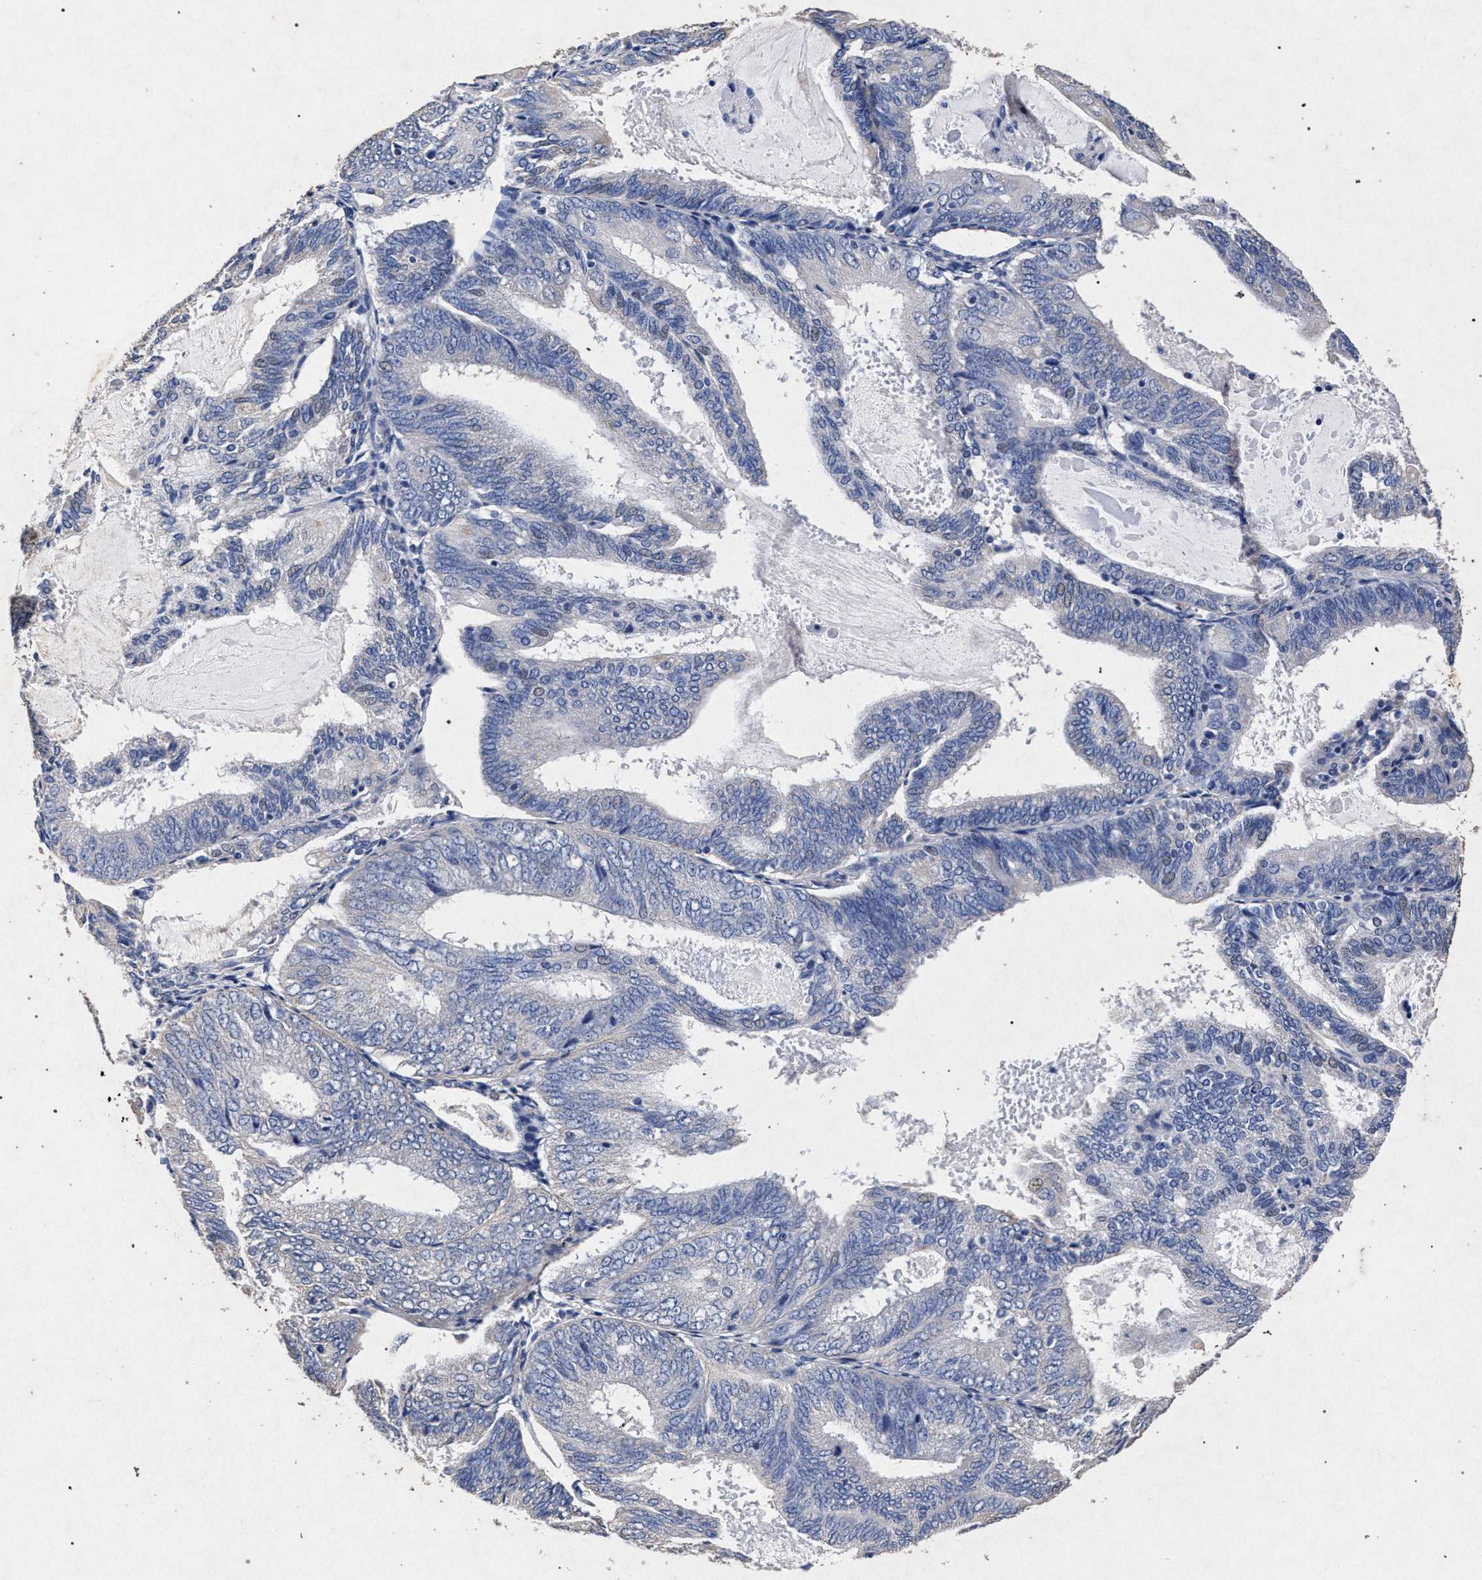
{"staining": {"intensity": "negative", "quantity": "none", "location": "none"}, "tissue": "endometrial cancer", "cell_type": "Tumor cells", "image_type": "cancer", "snomed": [{"axis": "morphology", "description": "Adenocarcinoma, NOS"}, {"axis": "topography", "description": "Endometrium"}], "caption": "High magnification brightfield microscopy of endometrial cancer (adenocarcinoma) stained with DAB (3,3'-diaminobenzidine) (brown) and counterstained with hematoxylin (blue): tumor cells show no significant expression.", "gene": "ATP1A2", "patient": {"sex": "female", "age": 81}}